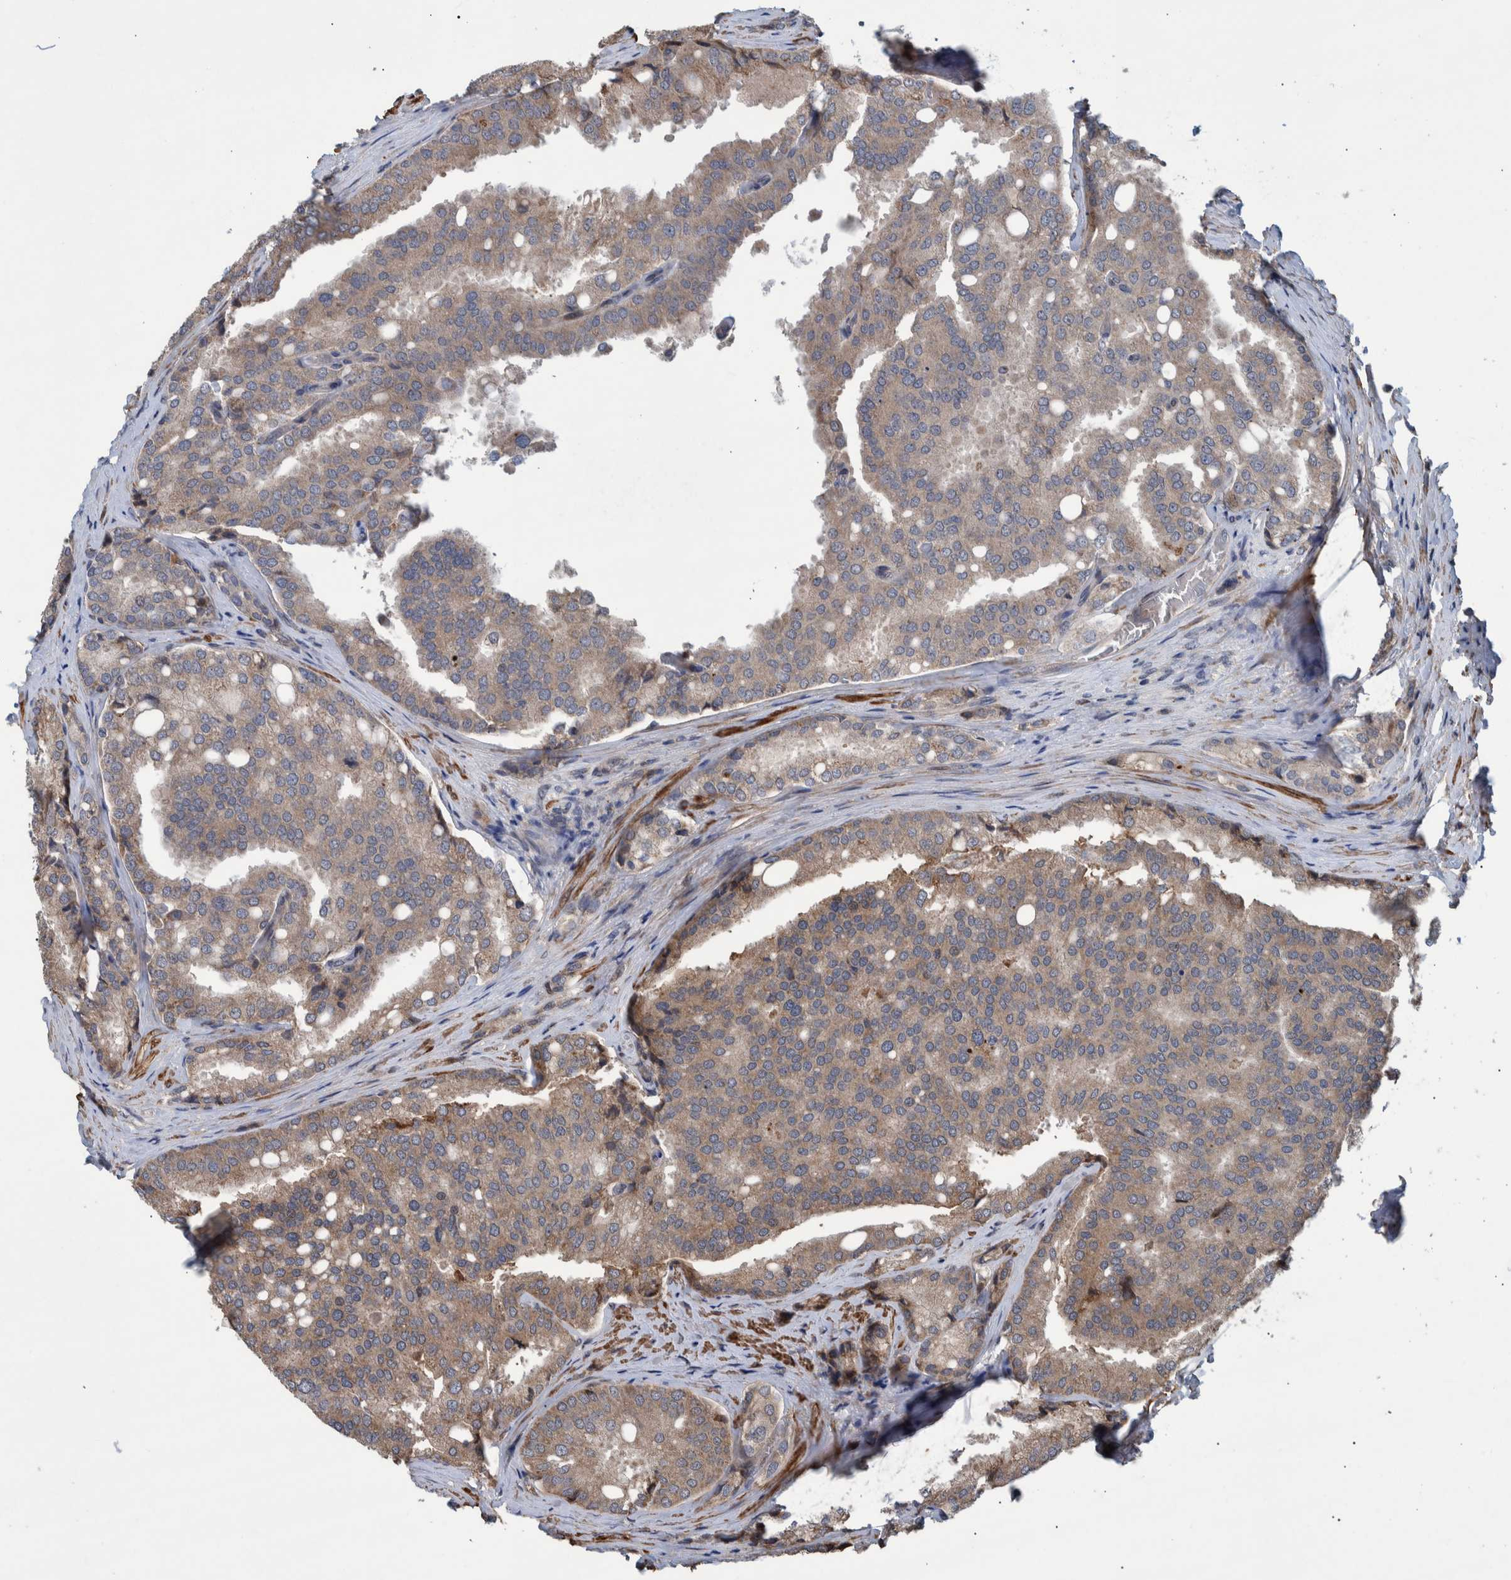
{"staining": {"intensity": "weak", "quantity": ">75%", "location": "cytoplasmic/membranous"}, "tissue": "prostate cancer", "cell_type": "Tumor cells", "image_type": "cancer", "snomed": [{"axis": "morphology", "description": "Adenocarcinoma, High grade"}, {"axis": "topography", "description": "Prostate"}], "caption": "A brown stain shows weak cytoplasmic/membranous expression of a protein in human adenocarcinoma (high-grade) (prostate) tumor cells. Nuclei are stained in blue.", "gene": "B3GNTL1", "patient": {"sex": "male", "age": 50}}